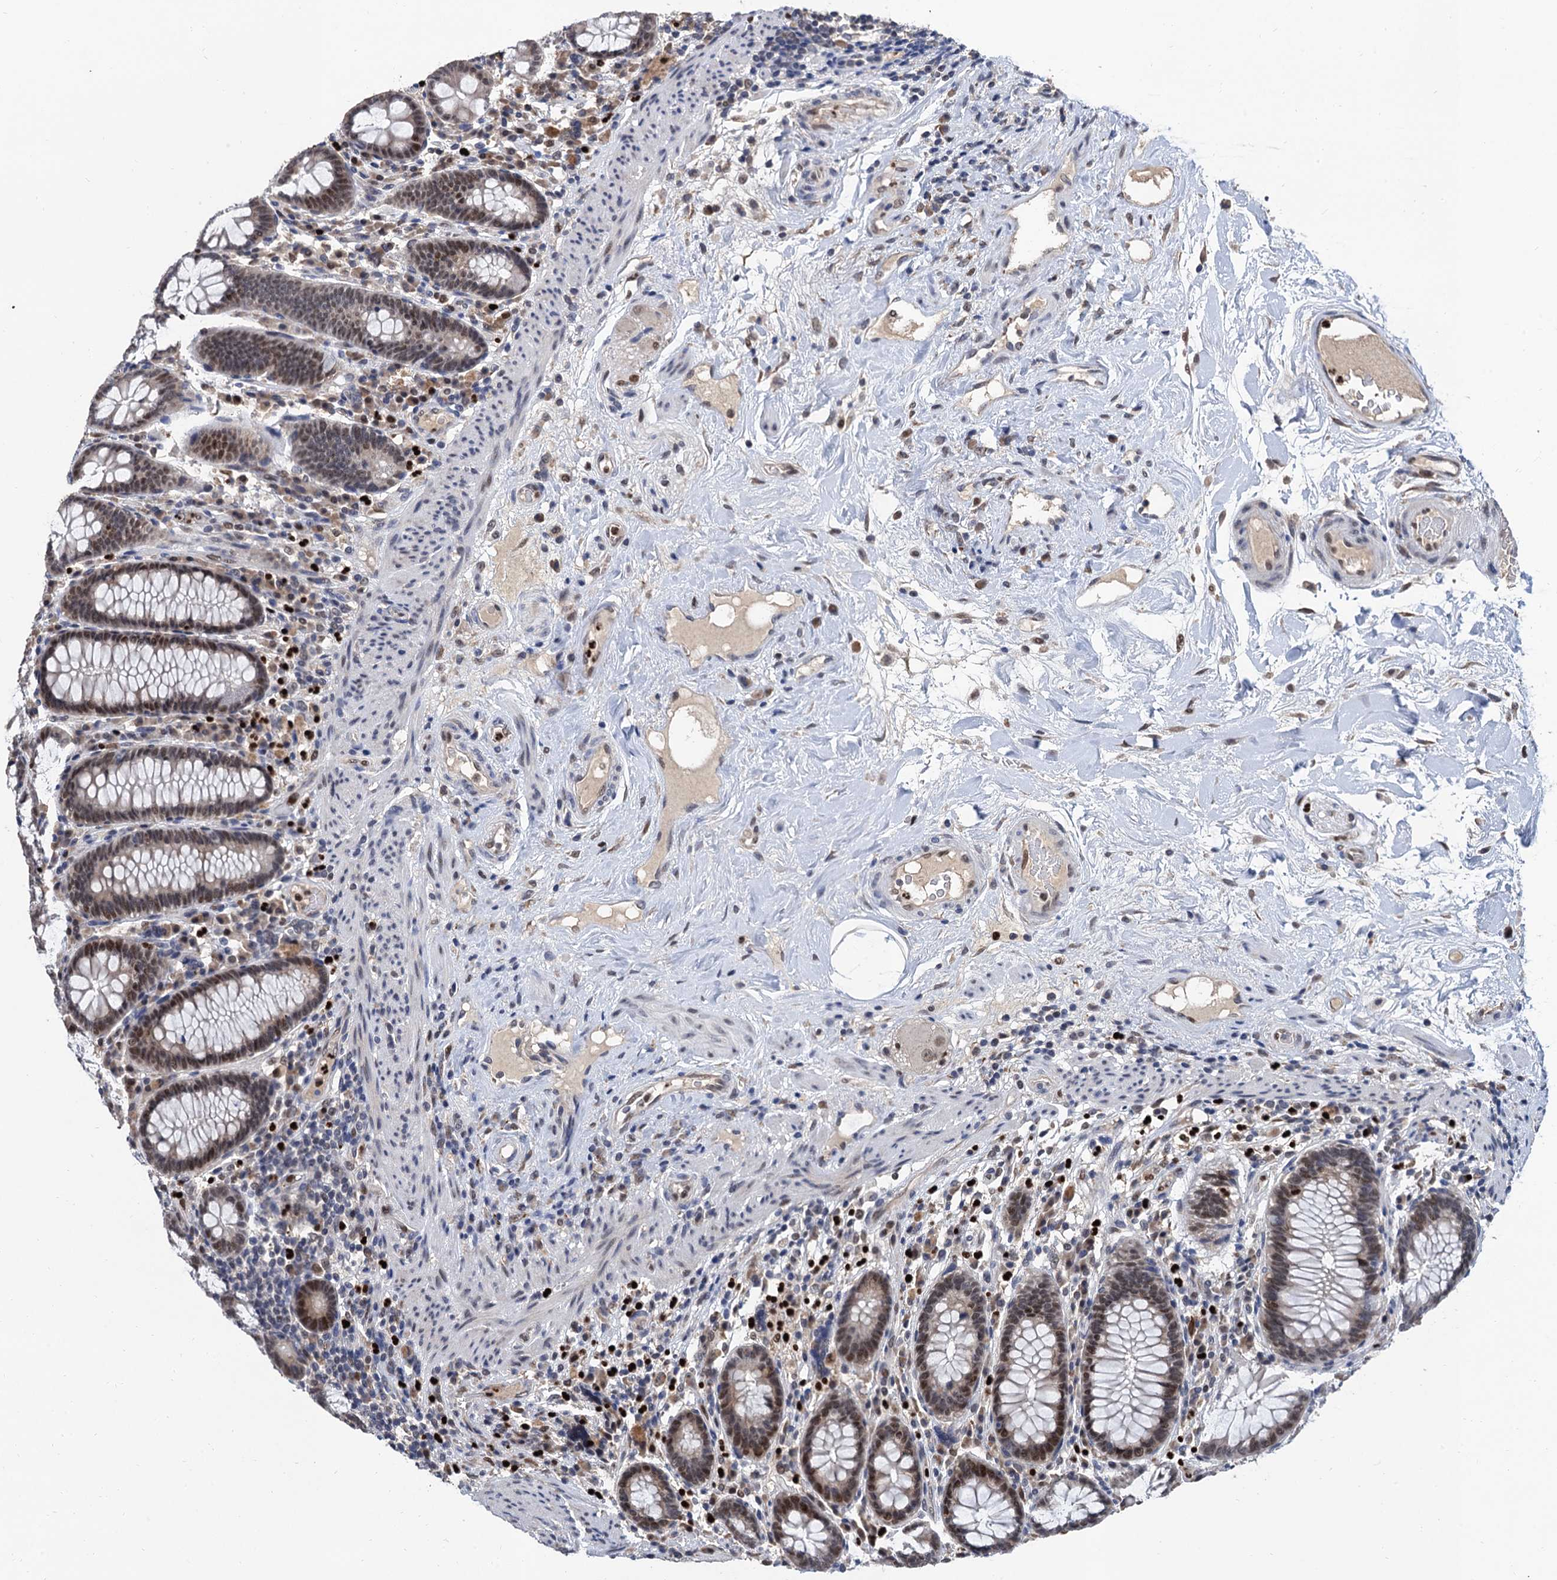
{"staining": {"intensity": "negative", "quantity": "none", "location": "none"}, "tissue": "colon", "cell_type": "Endothelial cells", "image_type": "normal", "snomed": [{"axis": "morphology", "description": "Normal tissue, NOS"}, {"axis": "topography", "description": "Colon"}], "caption": "IHC of normal human colon displays no expression in endothelial cells. (DAB immunohistochemistry (IHC), high magnification).", "gene": "TSEN34", "patient": {"sex": "female", "age": 79}}